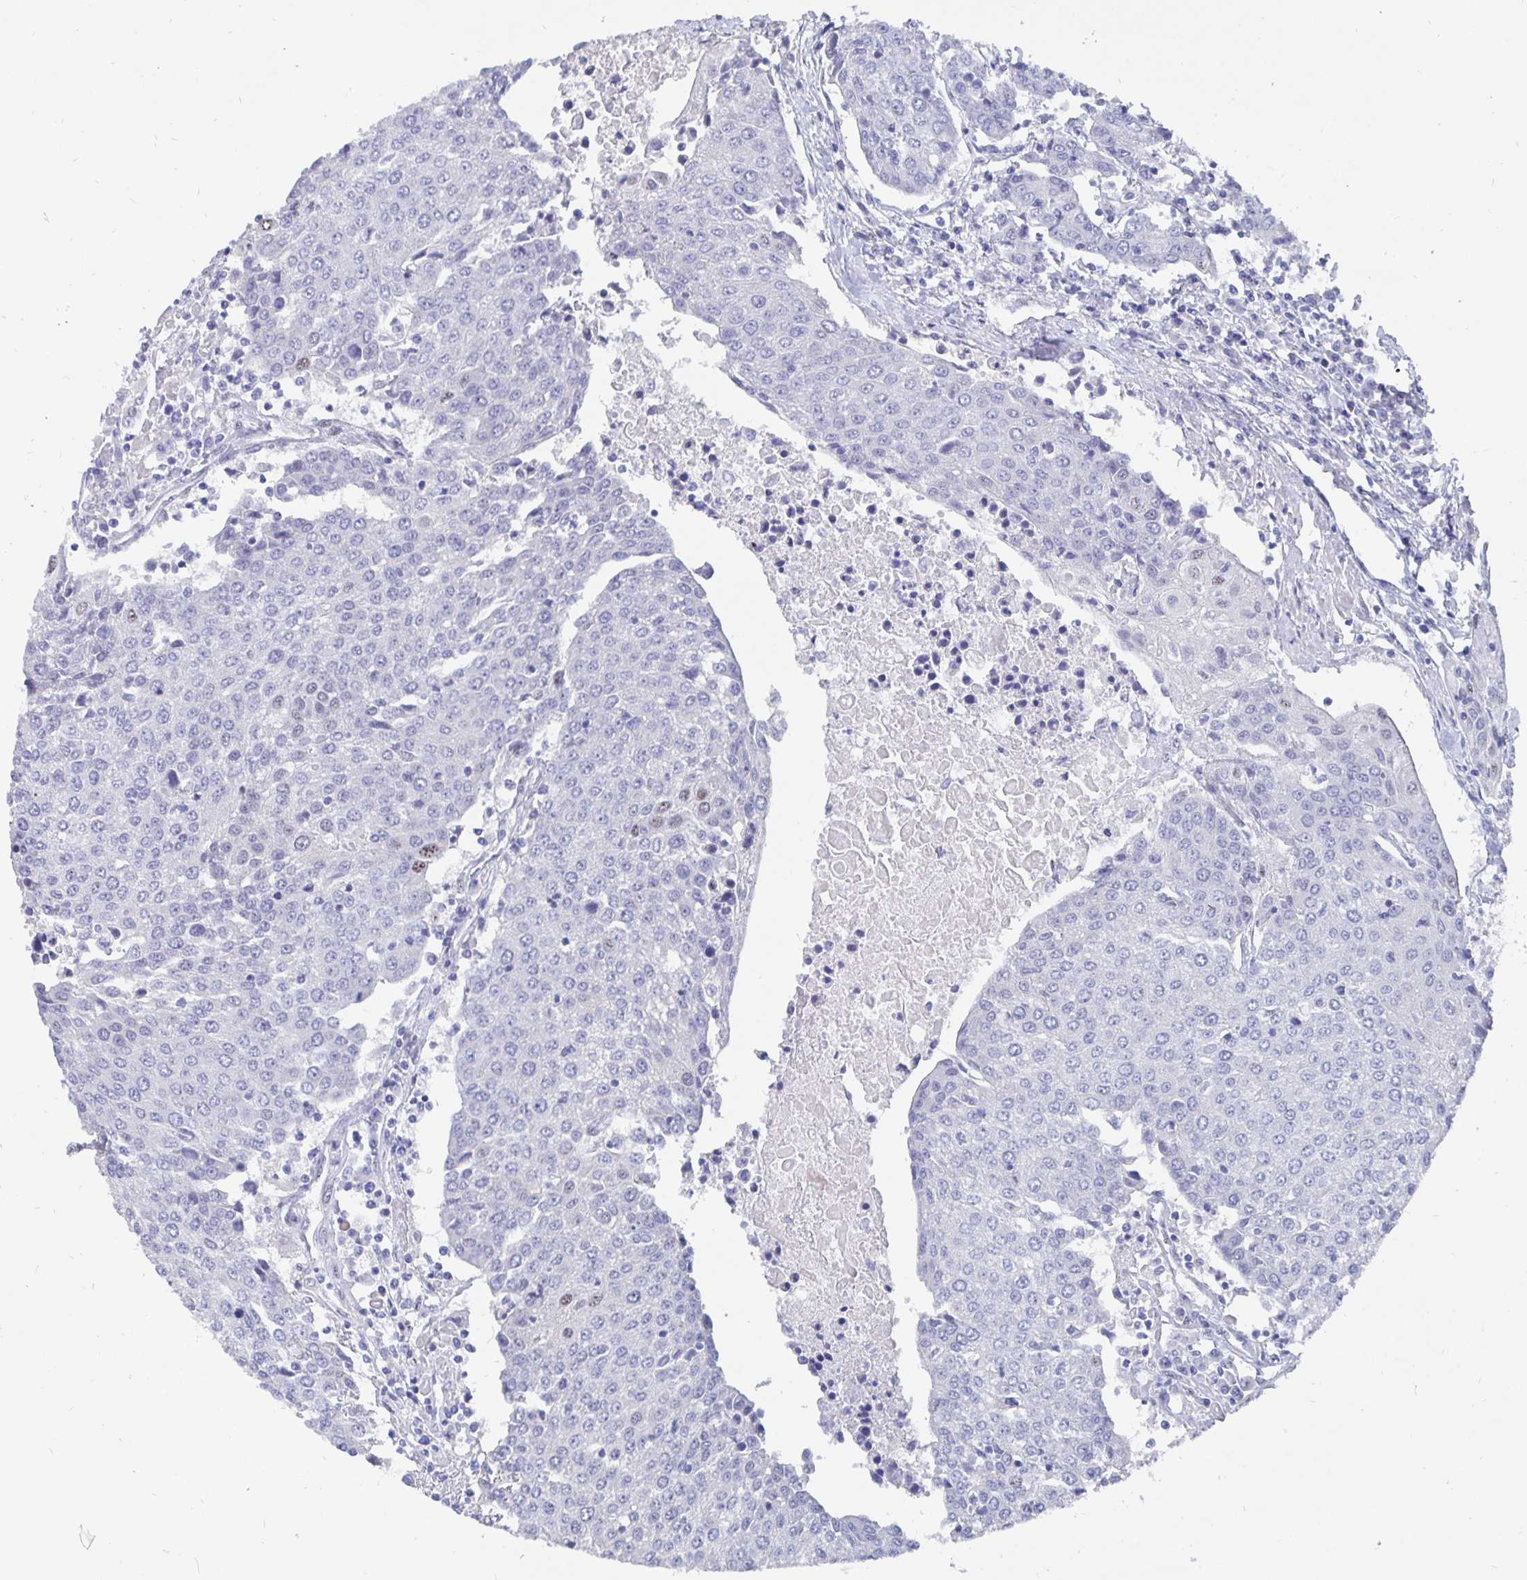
{"staining": {"intensity": "negative", "quantity": "none", "location": "none"}, "tissue": "urothelial cancer", "cell_type": "Tumor cells", "image_type": "cancer", "snomed": [{"axis": "morphology", "description": "Urothelial carcinoma, High grade"}, {"axis": "topography", "description": "Urinary bladder"}], "caption": "Urothelial cancer stained for a protein using immunohistochemistry demonstrates no staining tumor cells.", "gene": "SMOC1", "patient": {"sex": "female", "age": 85}}